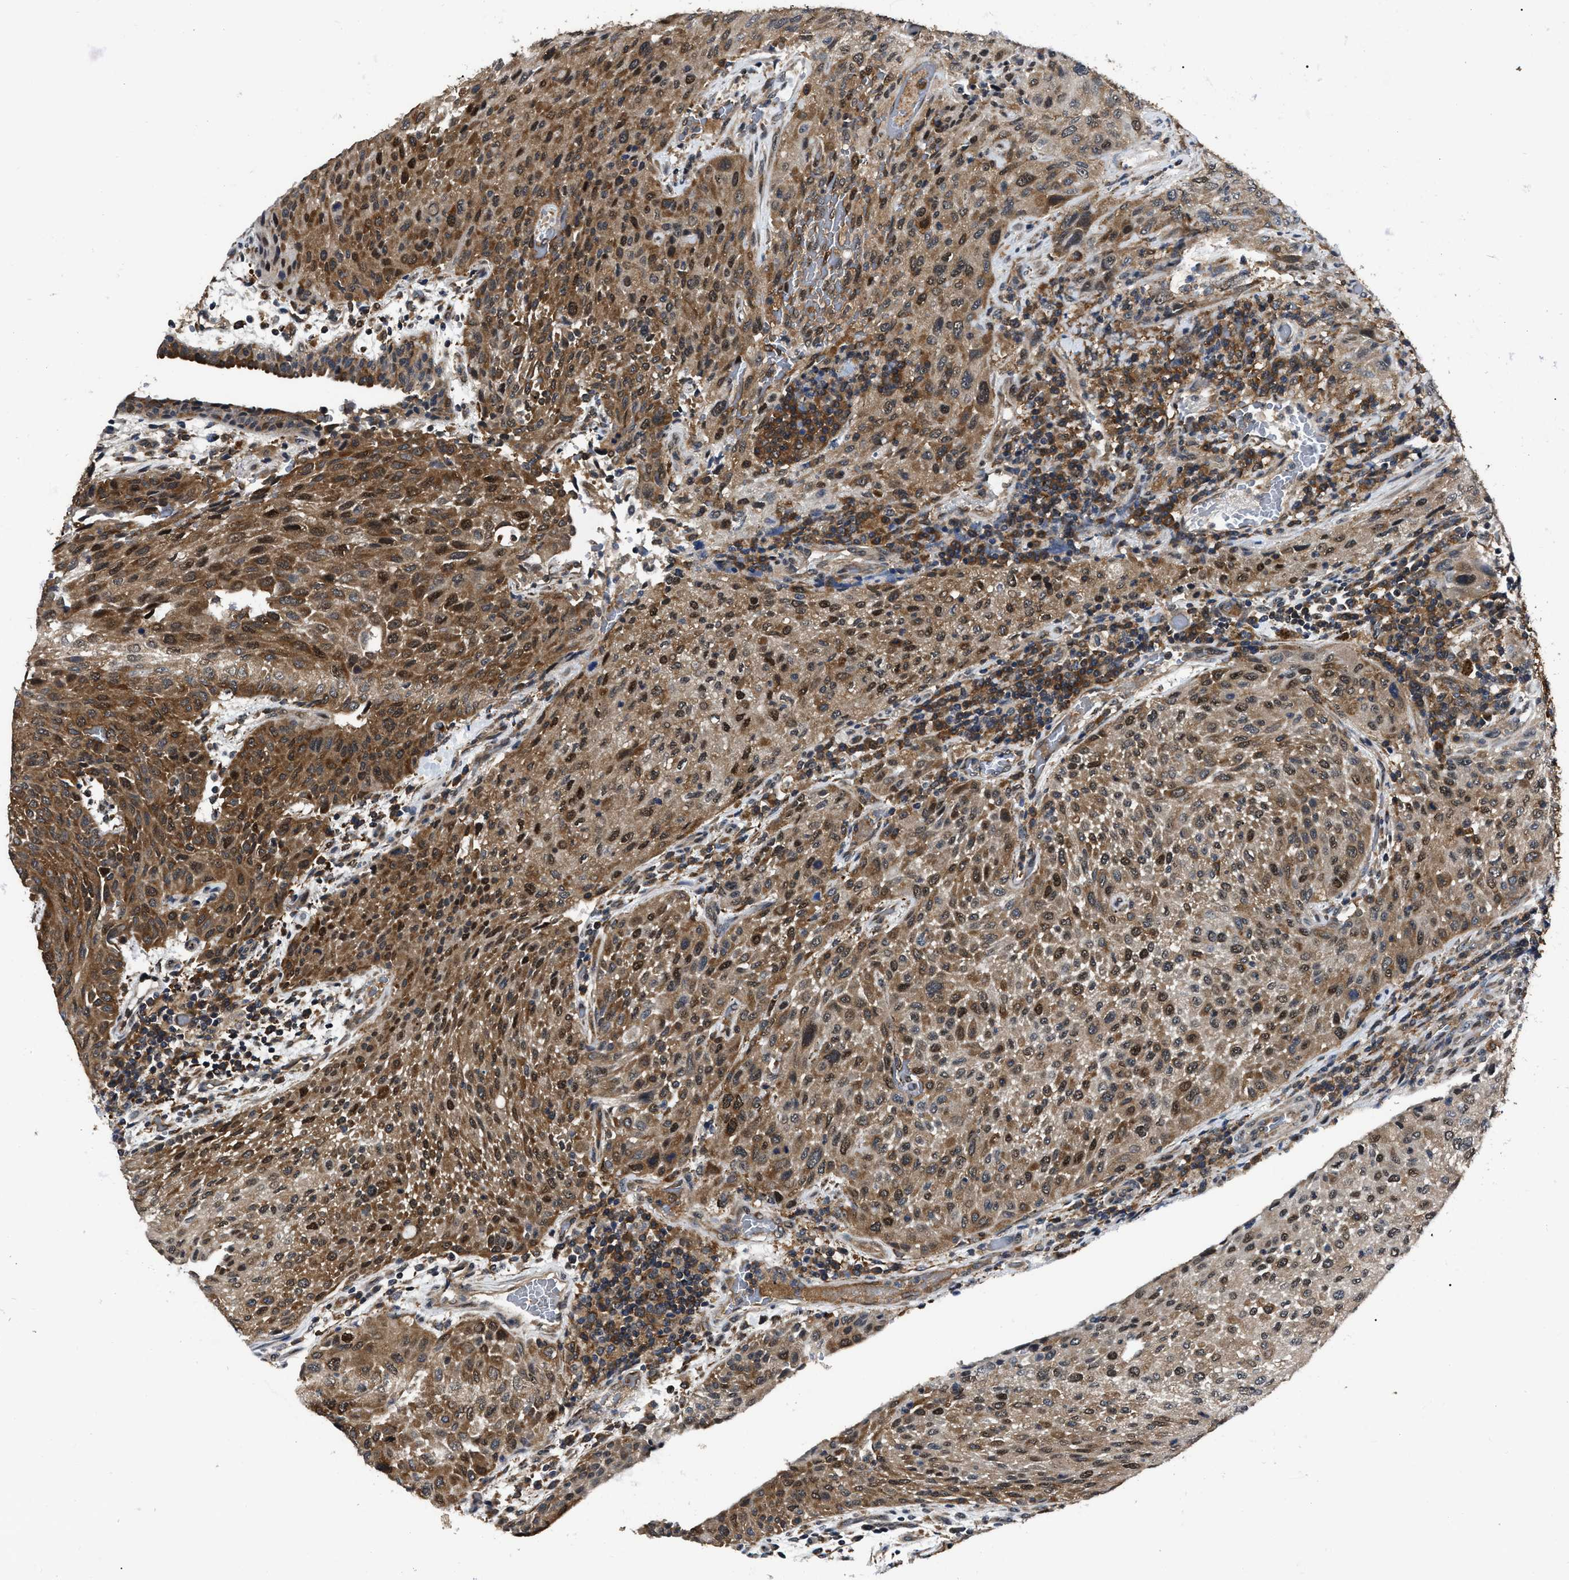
{"staining": {"intensity": "moderate", "quantity": ">75%", "location": "cytoplasmic/membranous"}, "tissue": "urothelial cancer", "cell_type": "Tumor cells", "image_type": "cancer", "snomed": [{"axis": "morphology", "description": "Urothelial carcinoma, Low grade"}, {"axis": "morphology", "description": "Urothelial carcinoma, High grade"}, {"axis": "topography", "description": "Urinary bladder"}], "caption": "DAB immunohistochemical staining of low-grade urothelial carcinoma exhibits moderate cytoplasmic/membranous protein expression in approximately >75% of tumor cells.", "gene": "GET4", "patient": {"sex": "male", "age": 35}}